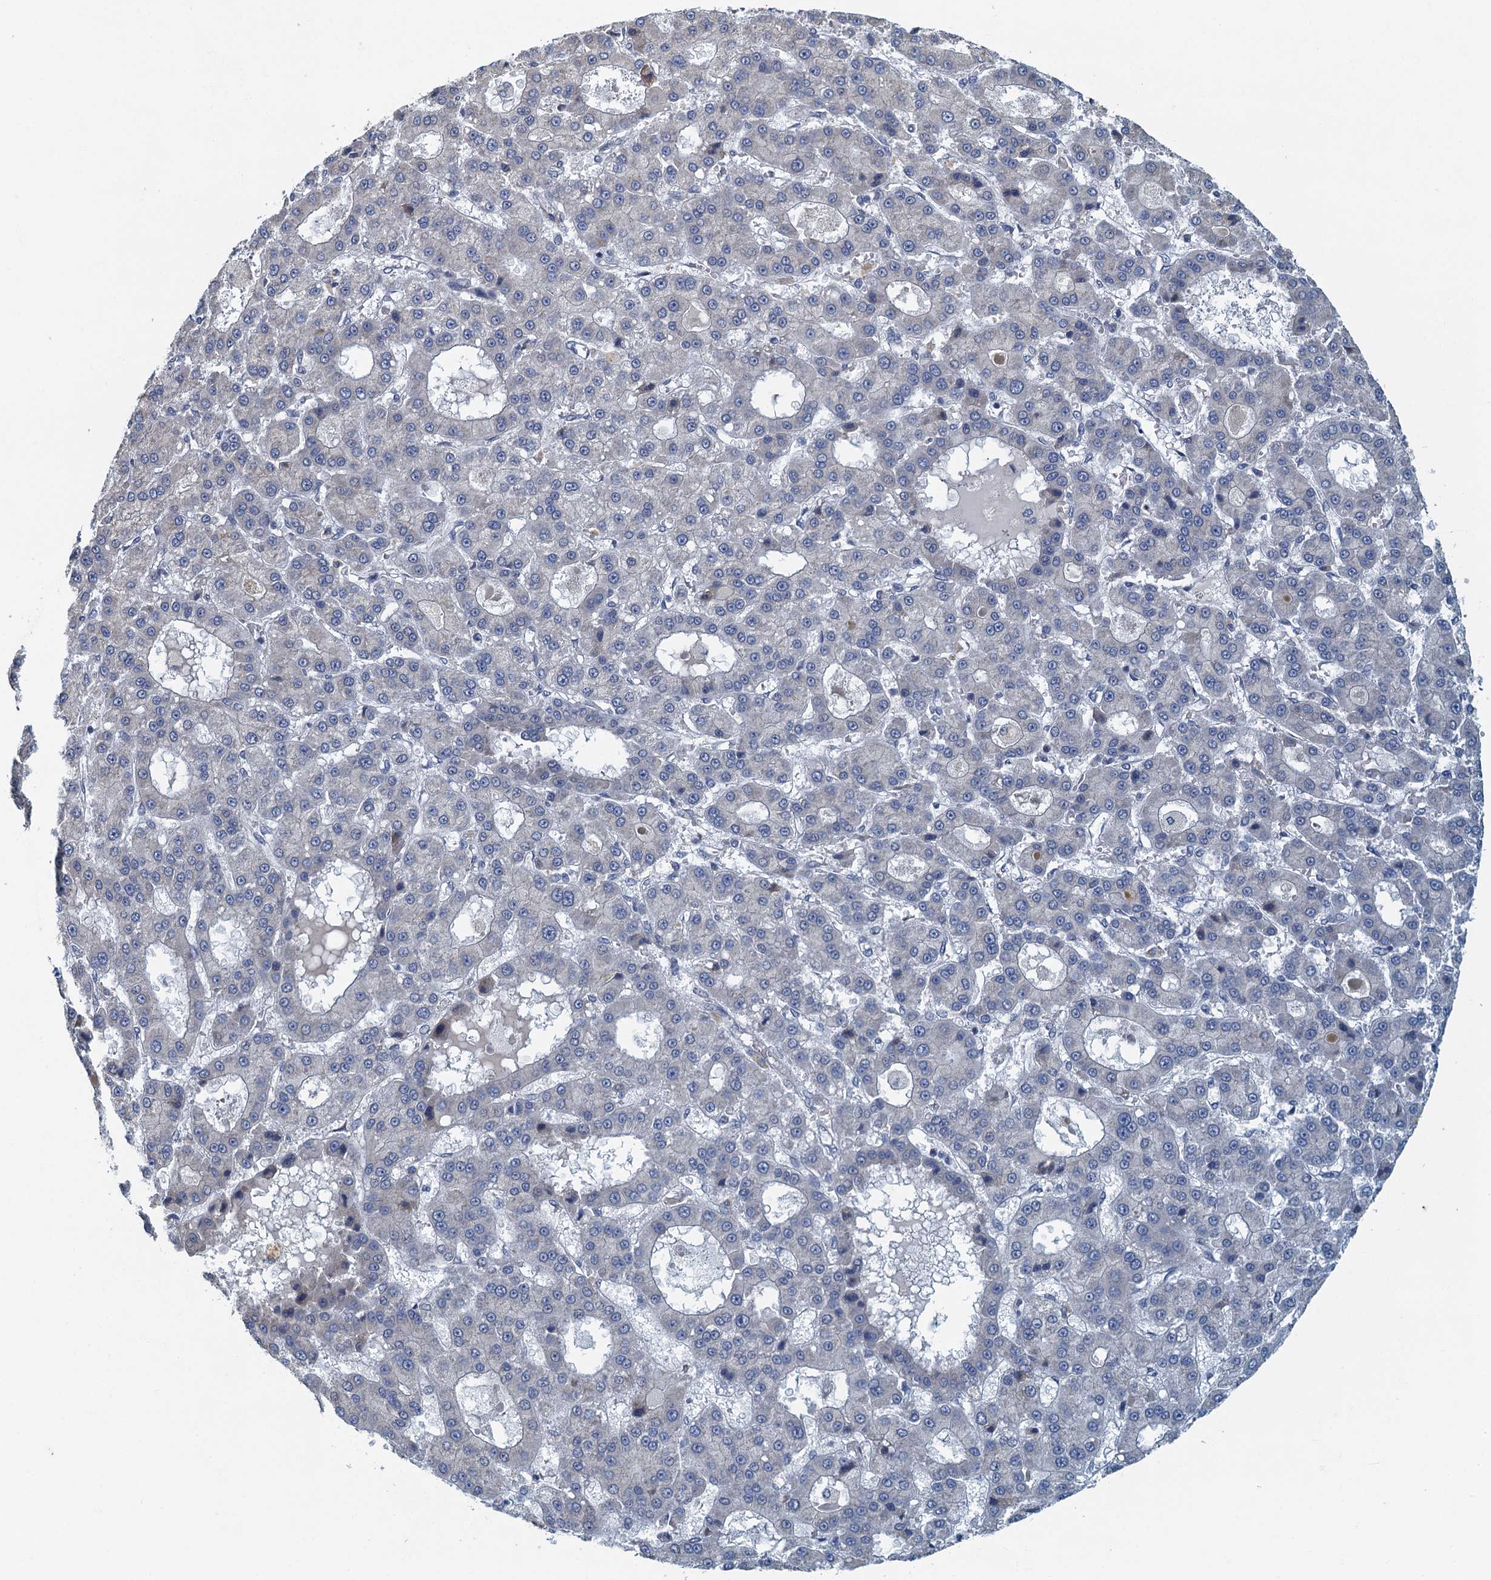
{"staining": {"intensity": "negative", "quantity": "none", "location": "none"}, "tissue": "liver cancer", "cell_type": "Tumor cells", "image_type": "cancer", "snomed": [{"axis": "morphology", "description": "Carcinoma, Hepatocellular, NOS"}, {"axis": "topography", "description": "Liver"}], "caption": "Immunohistochemistry image of hepatocellular carcinoma (liver) stained for a protein (brown), which displays no staining in tumor cells.", "gene": "ALG2", "patient": {"sex": "male", "age": 70}}